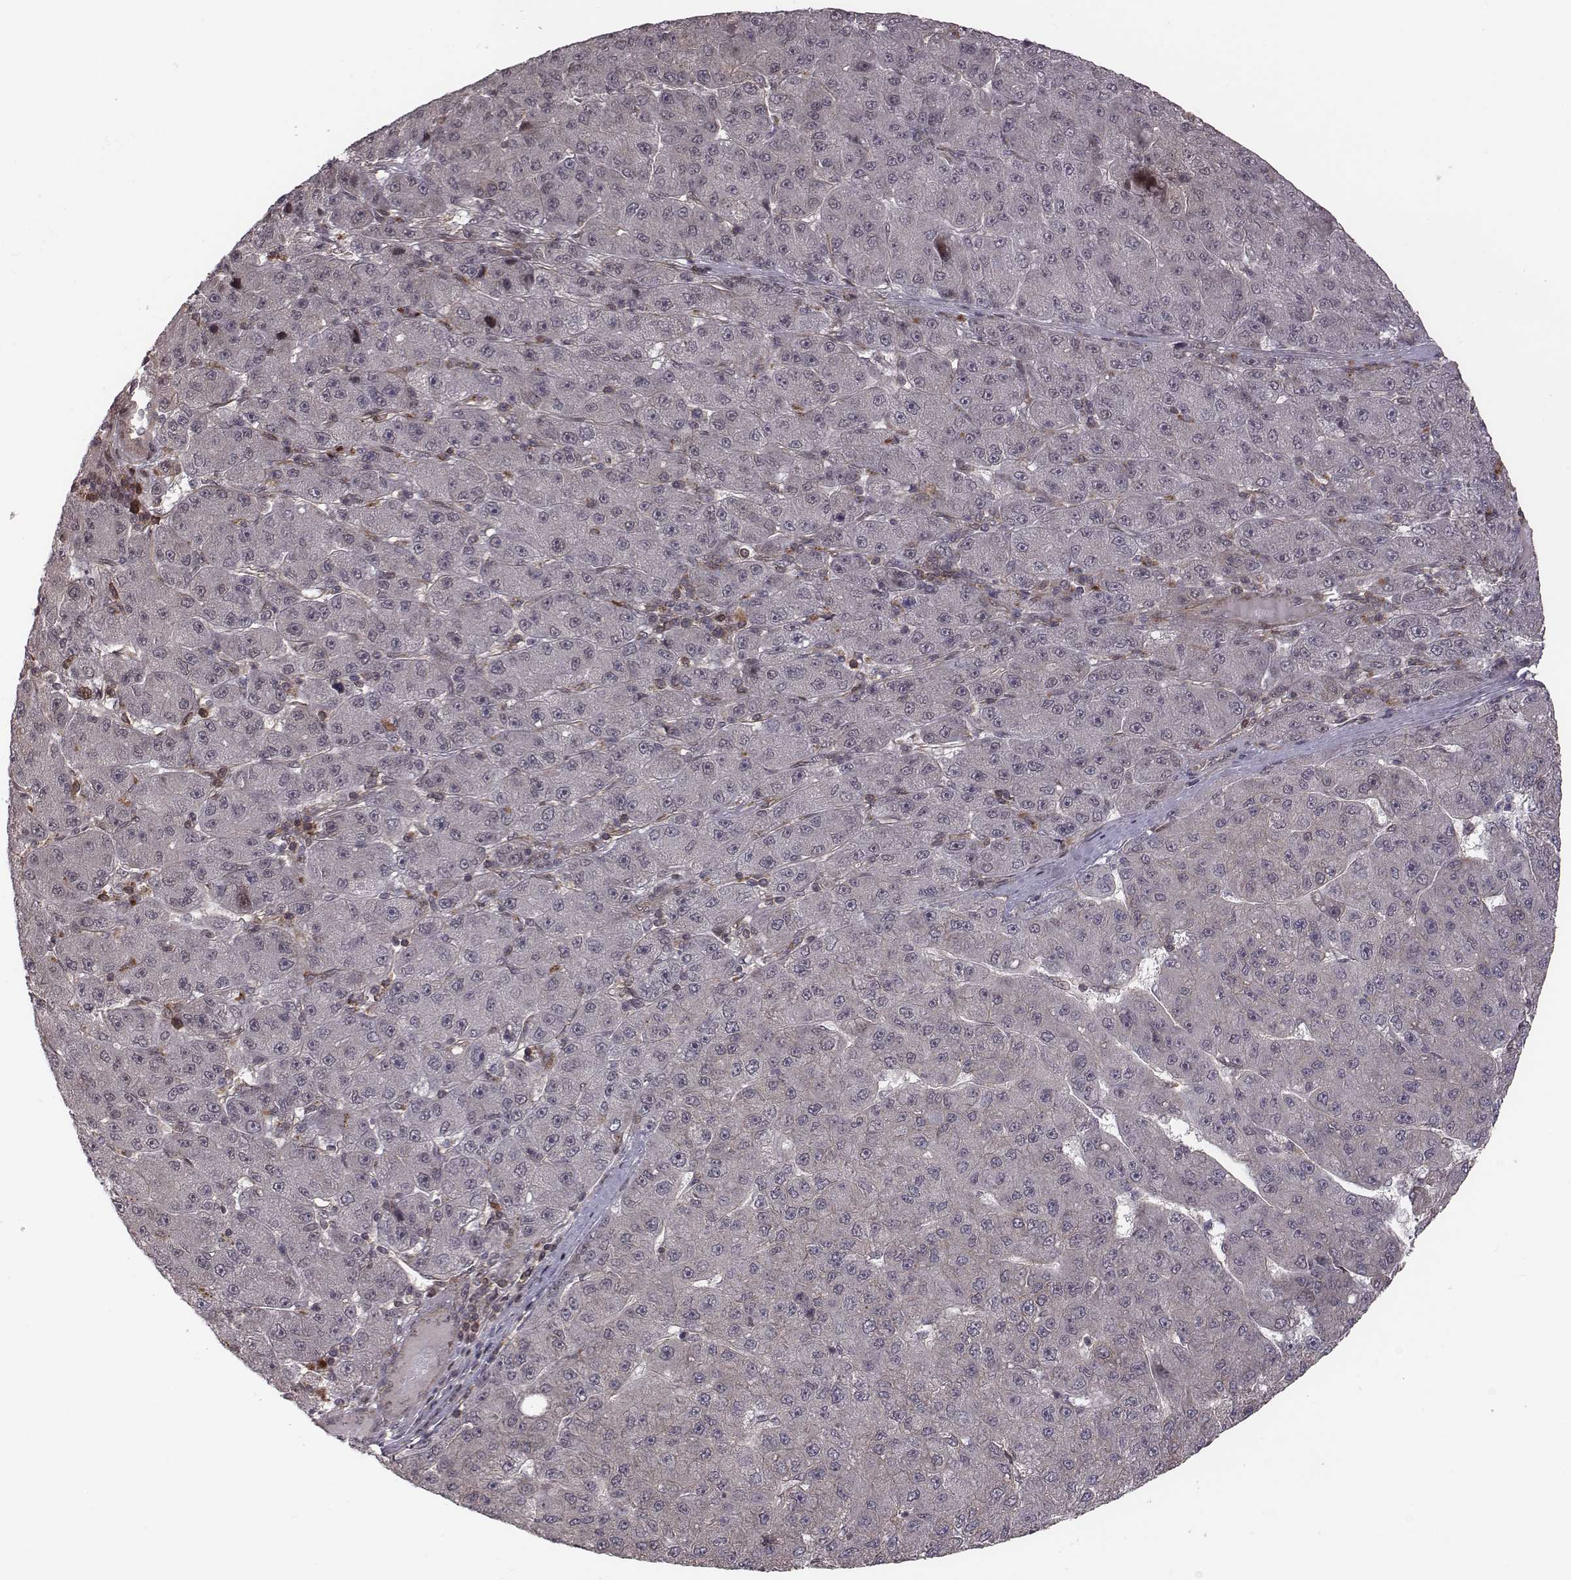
{"staining": {"intensity": "negative", "quantity": "none", "location": "none"}, "tissue": "liver cancer", "cell_type": "Tumor cells", "image_type": "cancer", "snomed": [{"axis": "morphology", "description": "Carcinoma, Hepatocellular, NOS"}, {"axis": "topography", "description": "Liver"}], "caption": "IHC of human liver cancer exhibits no expression in tumor cells.", "gene": "RPL3", "patient": {"sex": "male", "age": 67}}